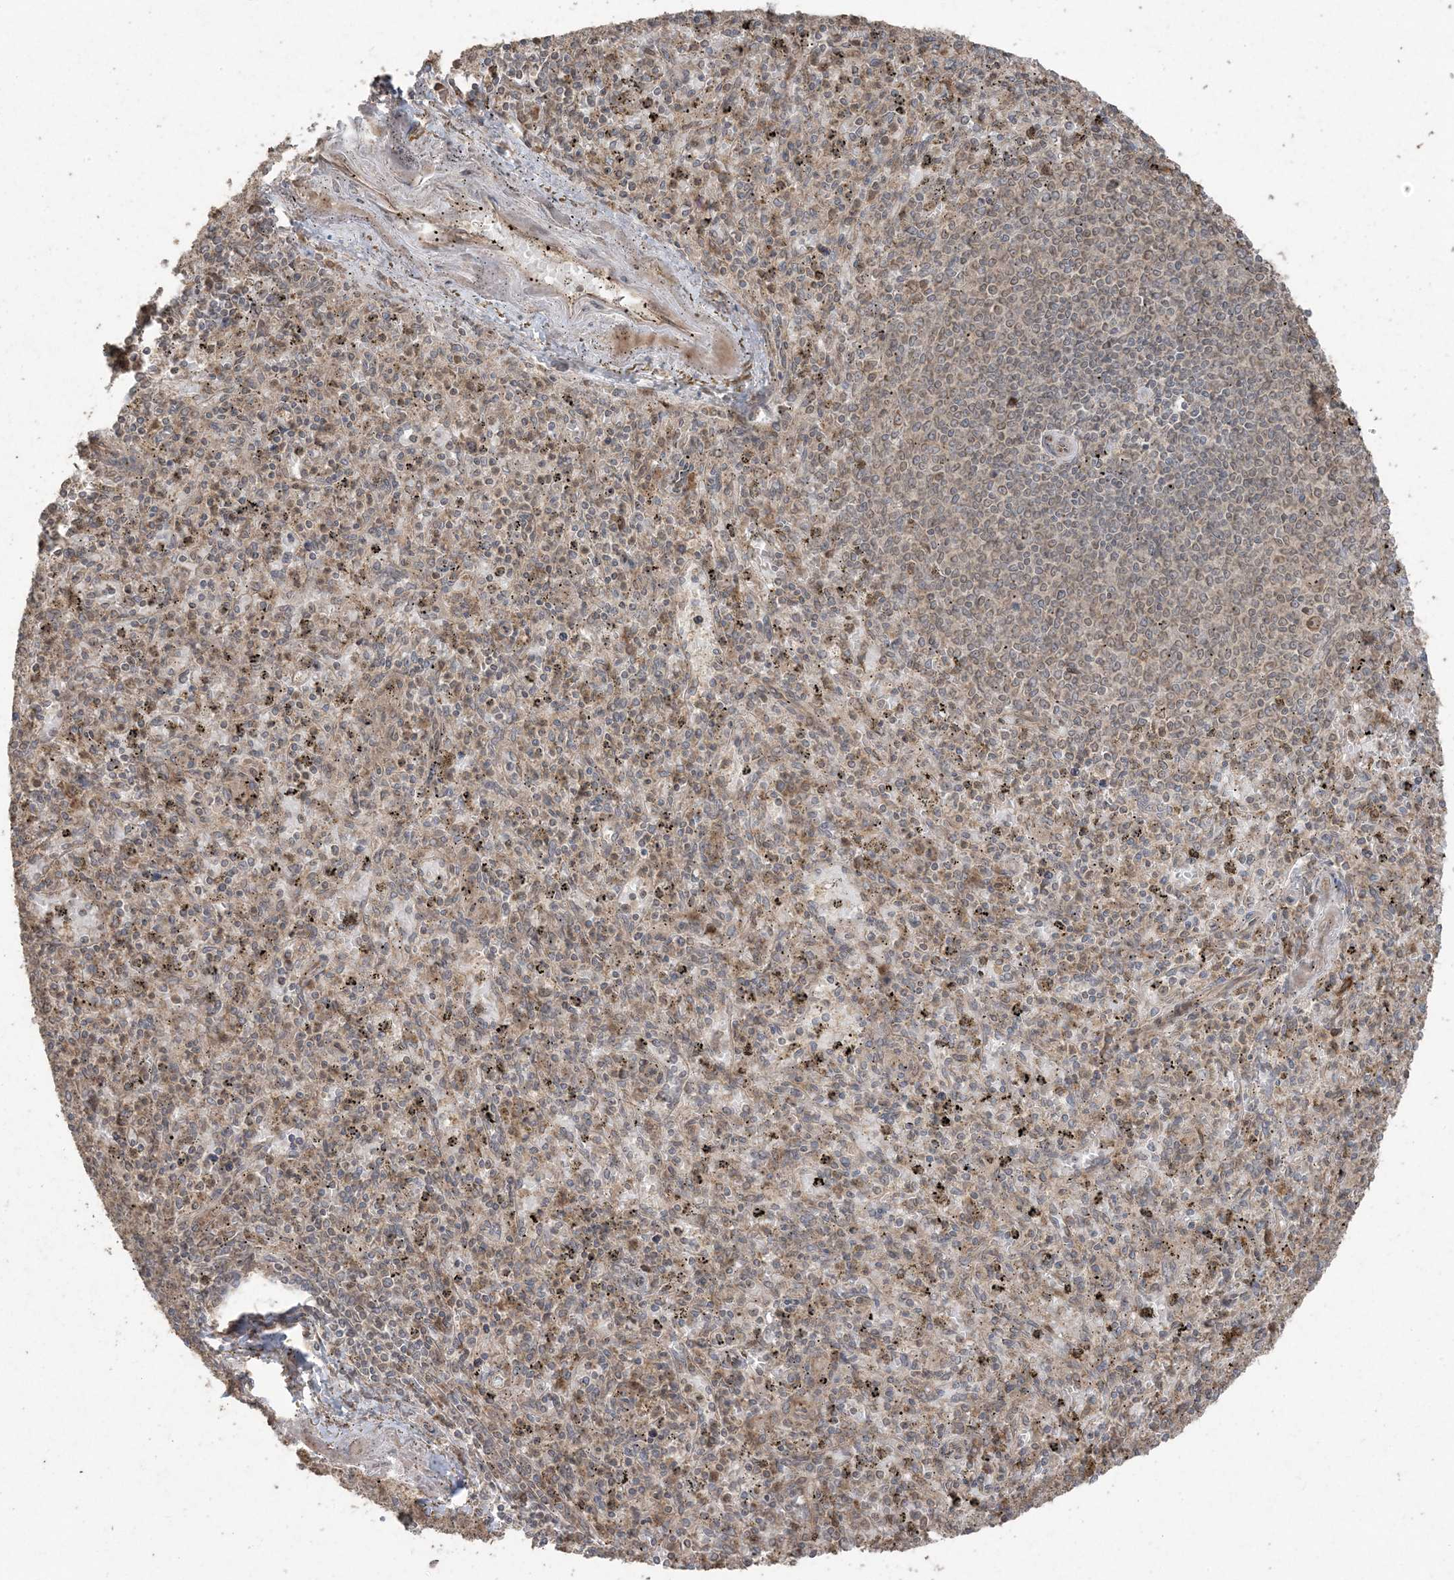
{"staining": {"intensity": "moderate", "quantity": "<25%", "location": "cytoplasmic/membranous"}, "tissue": "spleen", "cell_type": "Cells in red pulp", "image_type": "normal", "snomed": [{"axis": "morphology", "description": "Normal tissue, NOS"}, {"axis": "topography", "description": "Spleen"}], "caption": "Spleen stained with a protein marker demonstrates moderate staining in cells in red pulp.", "gene": "DDX19B", "patient": {"sex": "male", "age": 72}}